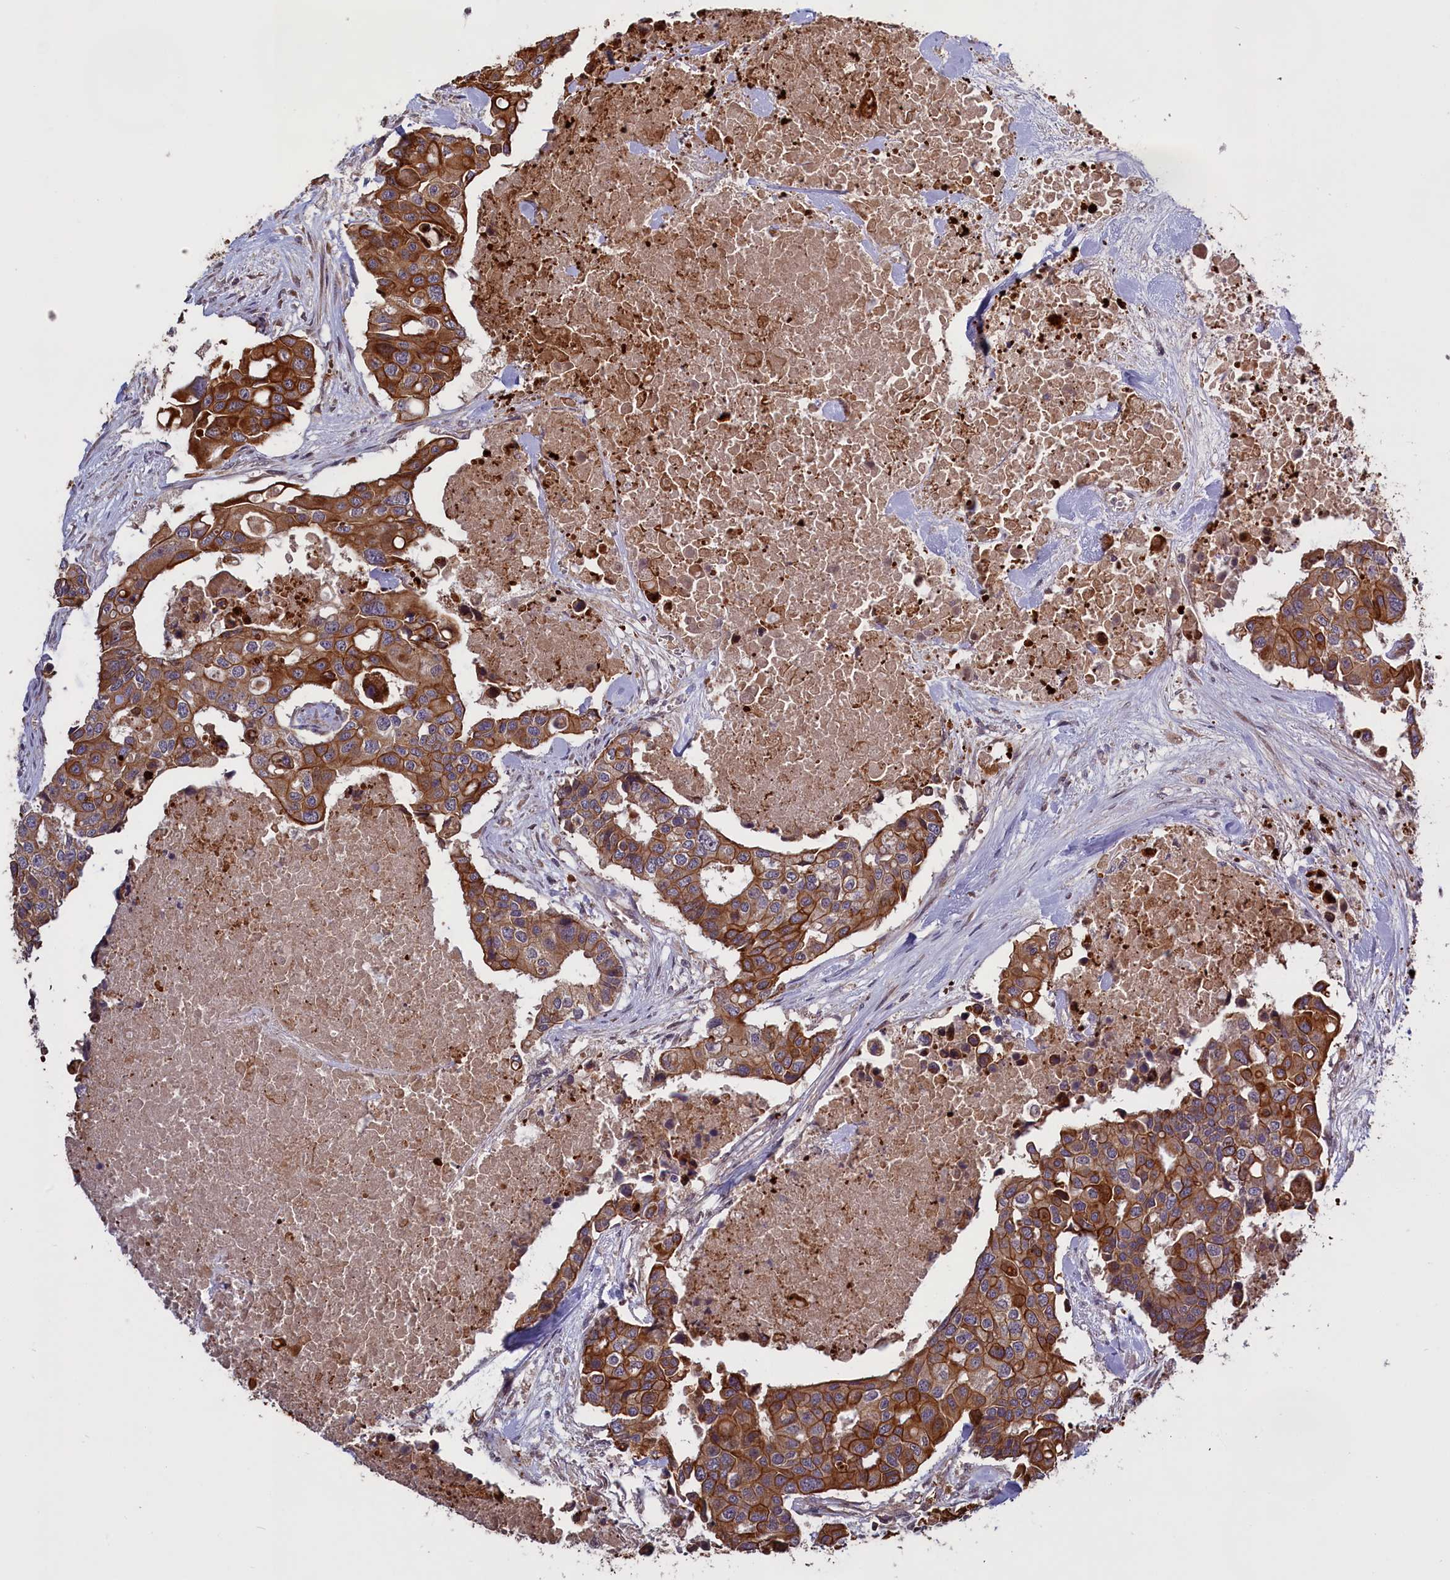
{"staining": {"intensity": "strong", "quantity": ">75%", "location": "cytoplasmic/membranous"}, "tissue": "colorectal cancer", "cell_type": "Tumor cells", "image_type": "cancer", "snomed": [{"axis": "morphology", "description": "Adenocarcinoma, NOS"}, {"axis": "topography", "description": "Colon"}], "caption": "Tumor cells show high levels of strong cytoplasmic/membranous positivity in approximately >75% of cells in human colorectal cancer (adenocarcinoma).", "gene": "DENND1B", "patient": {"sex": "male", "age": 77}}